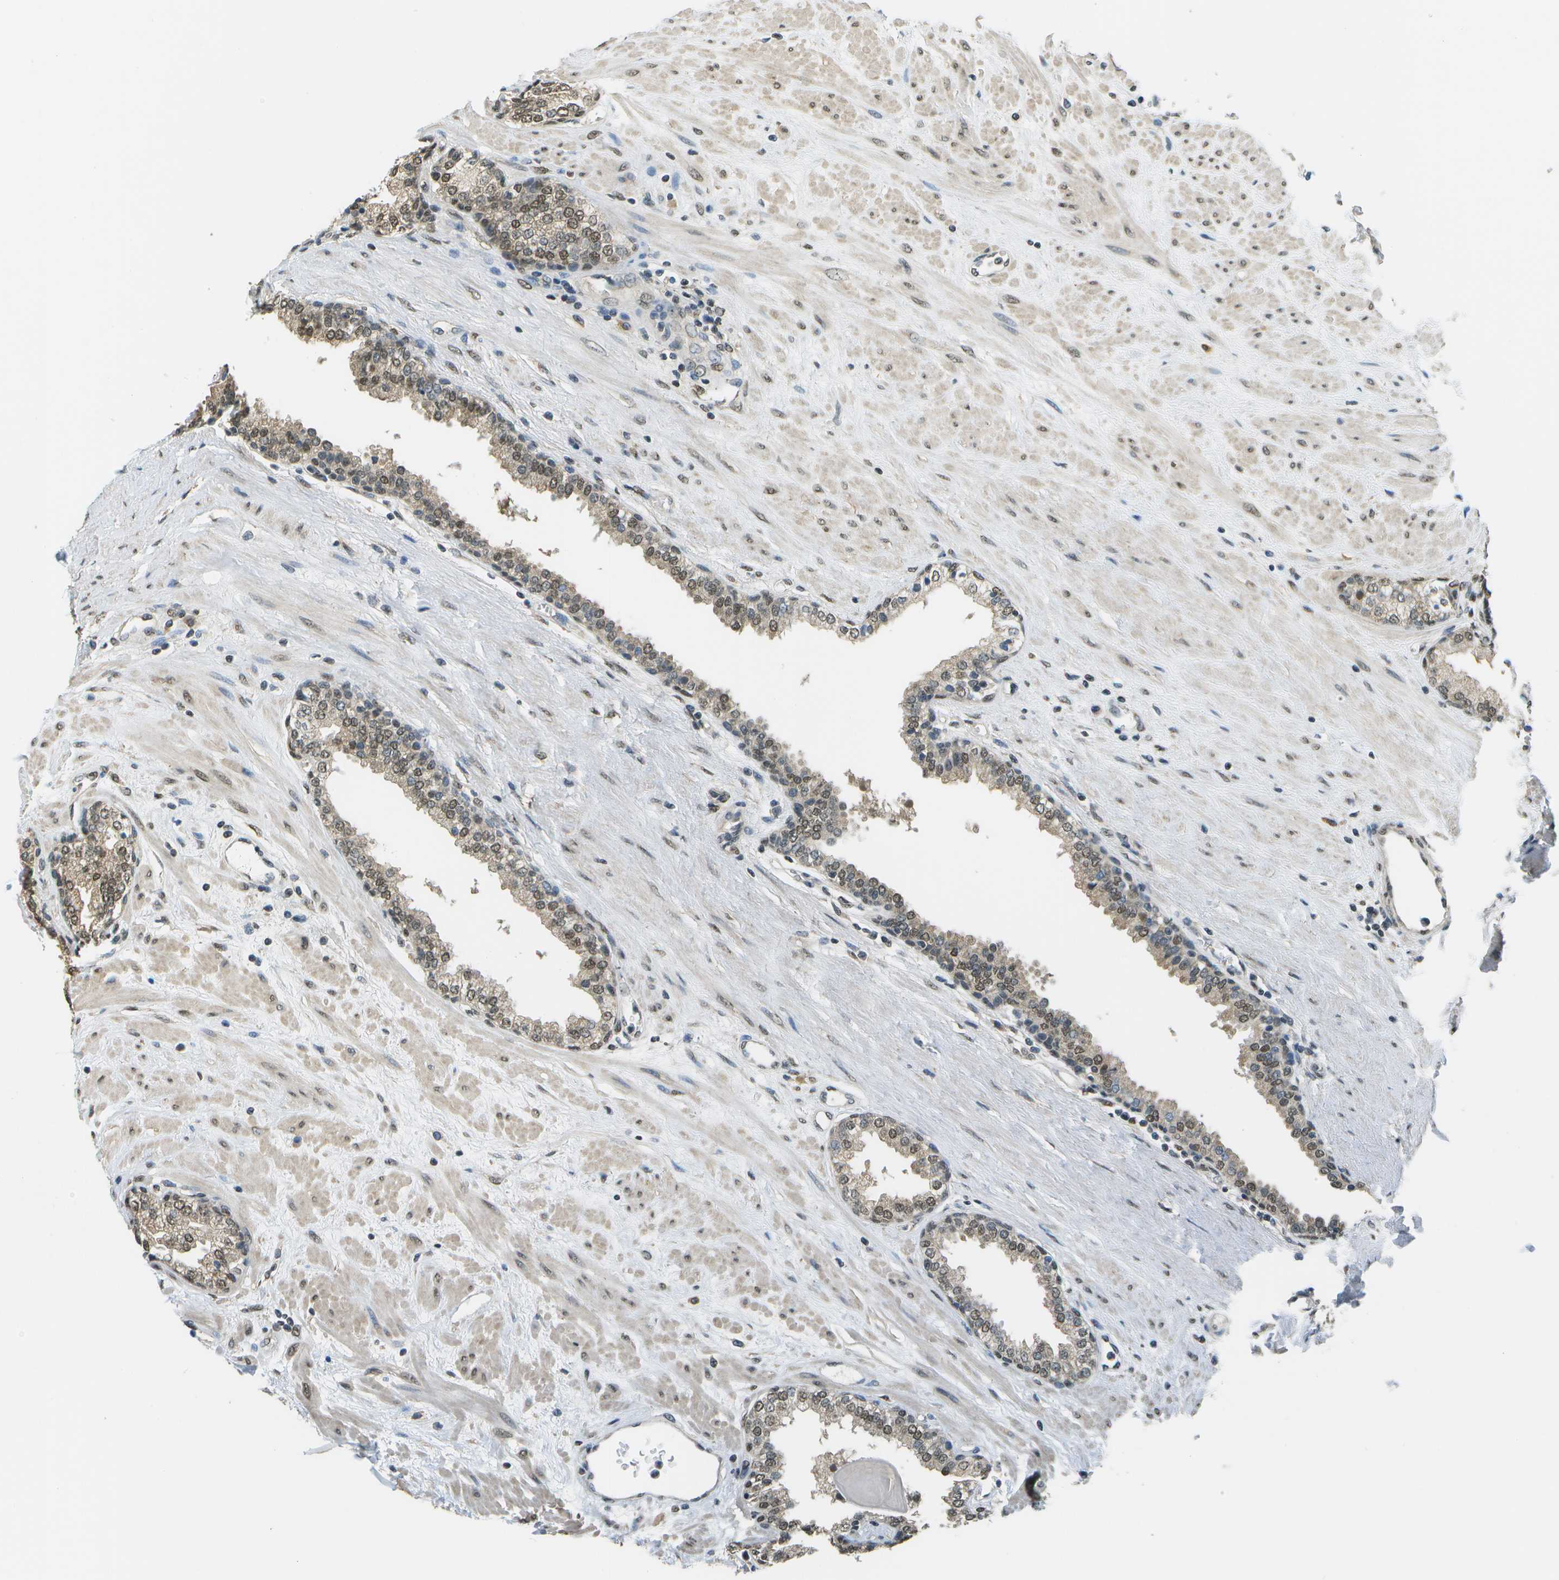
{"staining": {"intensity": "weak", "quantity": "25%-75%", "location": "cytoplasmic/membranous,nuclear"}, "tissue": "prostate", "cell_type": "Glandular cells", "image_type": "normal", "snomed": [{"axis": "morphology", "description": "Normal tissue, NOS"}, {"axis": "topography", "description": "Prostate"}], "caption": "Prostate stained with DAB immunohistochemistry demonstrates low levels of weak cytoplasmic/membranous,nuclear expression in approximately 25%-75% of glandular cells. (IHC, brightfield microscopy, high magnification).", "gene": "ABL2", "patient": {"sex": "male", "age": 51}}